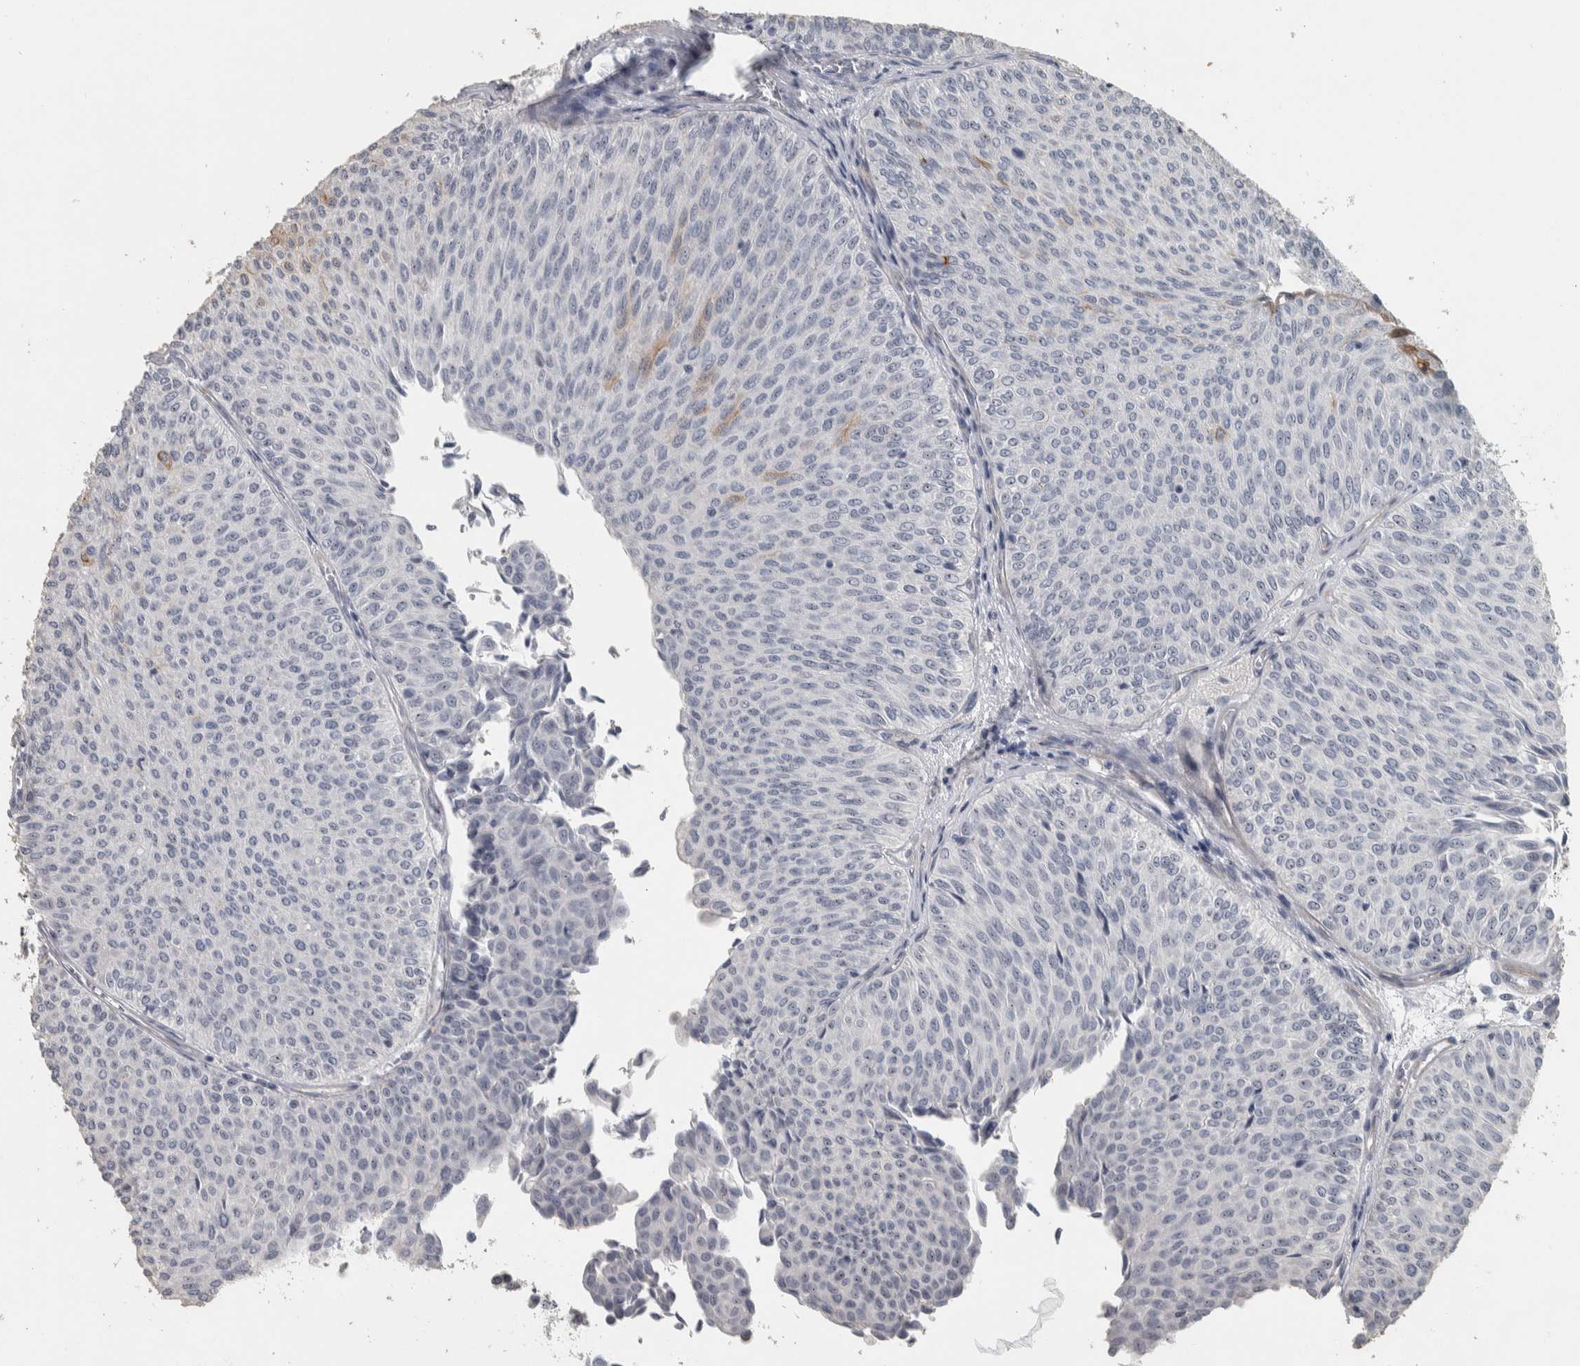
{"staining": {"intensity": "weak", "quantity": "<25%", "location": "cytoplasmic/membranous"}, "tissue": "urothelial cancer", "cell_type": "Tumor cells", "image_type": "cancer", "snomed": [{"axis": "morphology", "description": "Urothelial carcinoma, Low grade"}, {"axis": "topography", "description": "Urinary bladder"}], "caption": "Immunohistochemistry micrograph of human urothelial cancer stained for a protein (brown), which shows no positivity in tumor cells.", "gene": "DCAF10", "patient": {"sex": "male", "age": 78}}